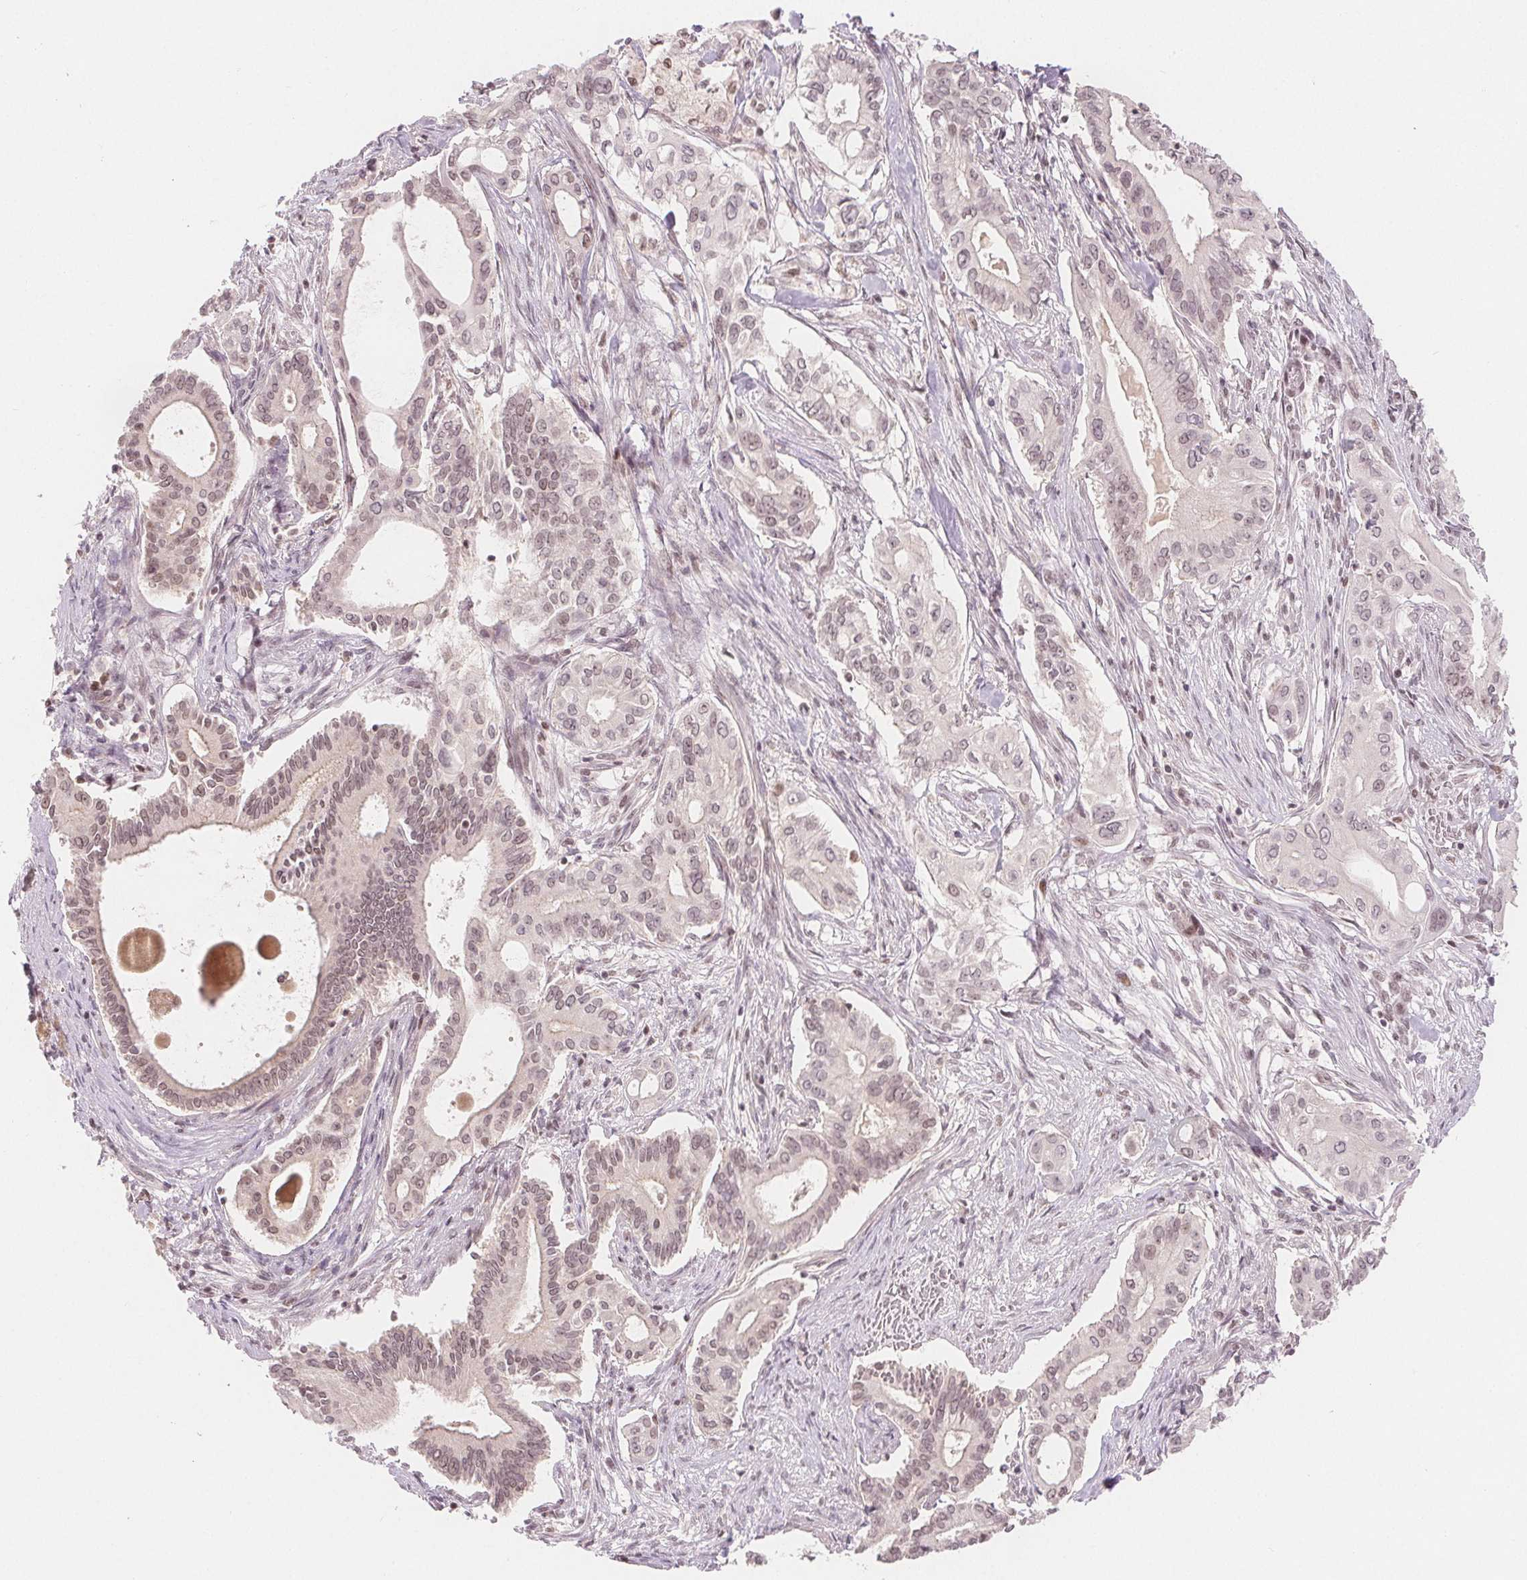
{"staining": {"intensity": "weak", "quantity": "25%-75%", "location": "nuclear"}, "tissue": "pancreatic cancer", "cell_type": "Tumor cells", "image_type": "cancer", "snomed": [{"axis": "morphology", "description": "Adenocarcinoma, NOS"}, {"axis": "topography", "description": "Pancreas"}], "caption": "Immunohistochemical staining of human adenocarcinoma (pancreatic) reveals weak nuclear protein staining in about 25%-75% of tumor cells.", "gene": "DEK", "patient": {"sex": "female", "age": 68}}